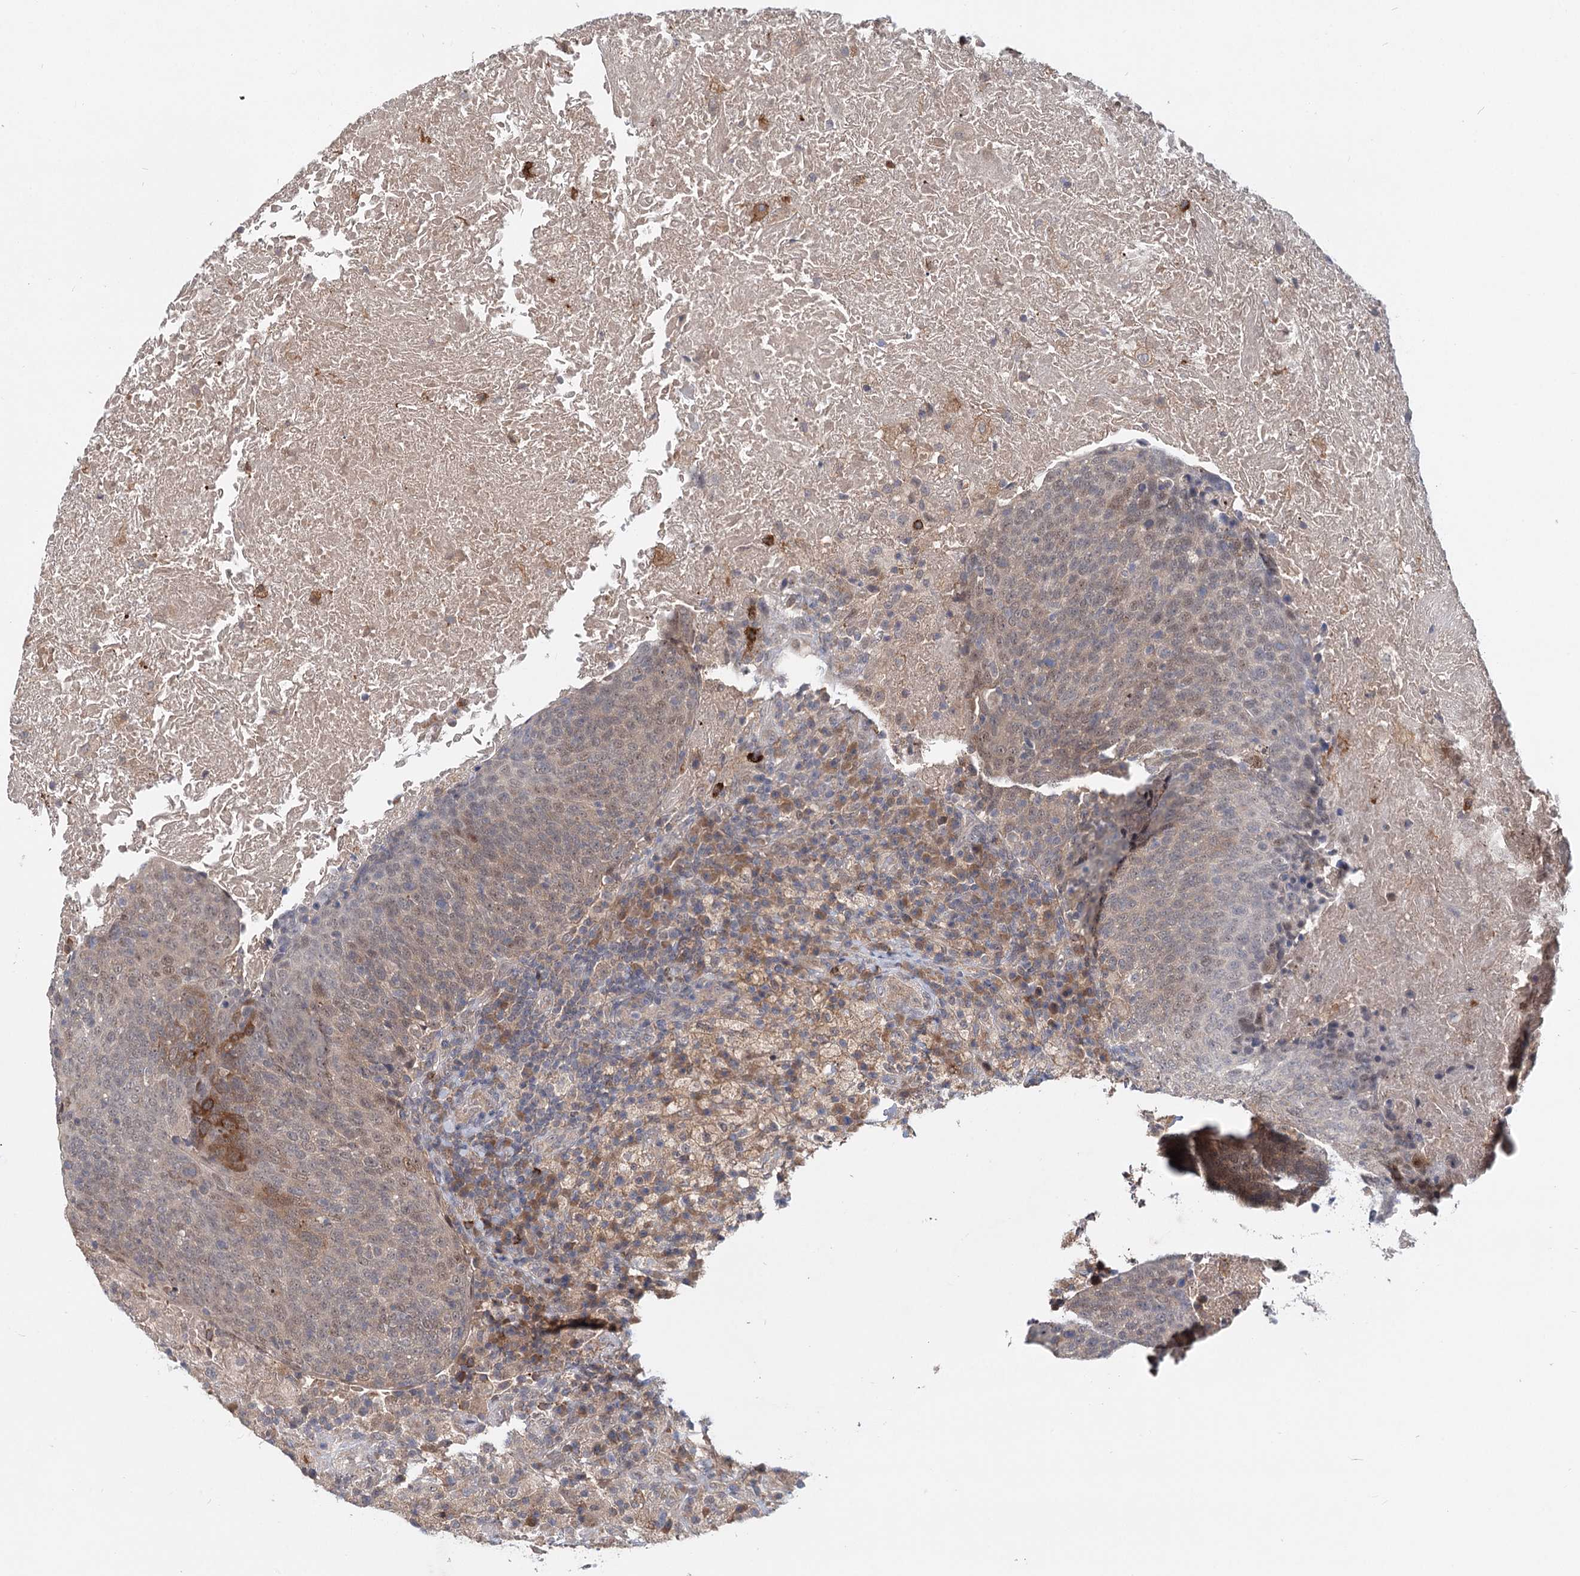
{"staining": {"intensity": "weak", "quantity": "25%-75%", "location": "cytoplasmic/membranous"}, "tissue": "head and neck cancer", "cell_type": "Tumor cells", "image_type": "cancer", "snomed": [{"axis": "morphology", "description": "Squamous cell carcinoma, NOS"}, {"axis": "morphology", "description": "Squamous cell carcinoma, metastatic, NOS"}, {"axis": "topography", "description": "Lymph node"}, {"axis": "topography", "description": "Head-Neck"}], "caption": "Brown immunohistochemical staining in human head and neck squamous cell carcinoma demonstrates weak cytoplasmic/membranous positivity in approximately 25%-75% of tumor cells.", "gene": "AP3B1", "patient": {"sex": "male", "age": 62}}